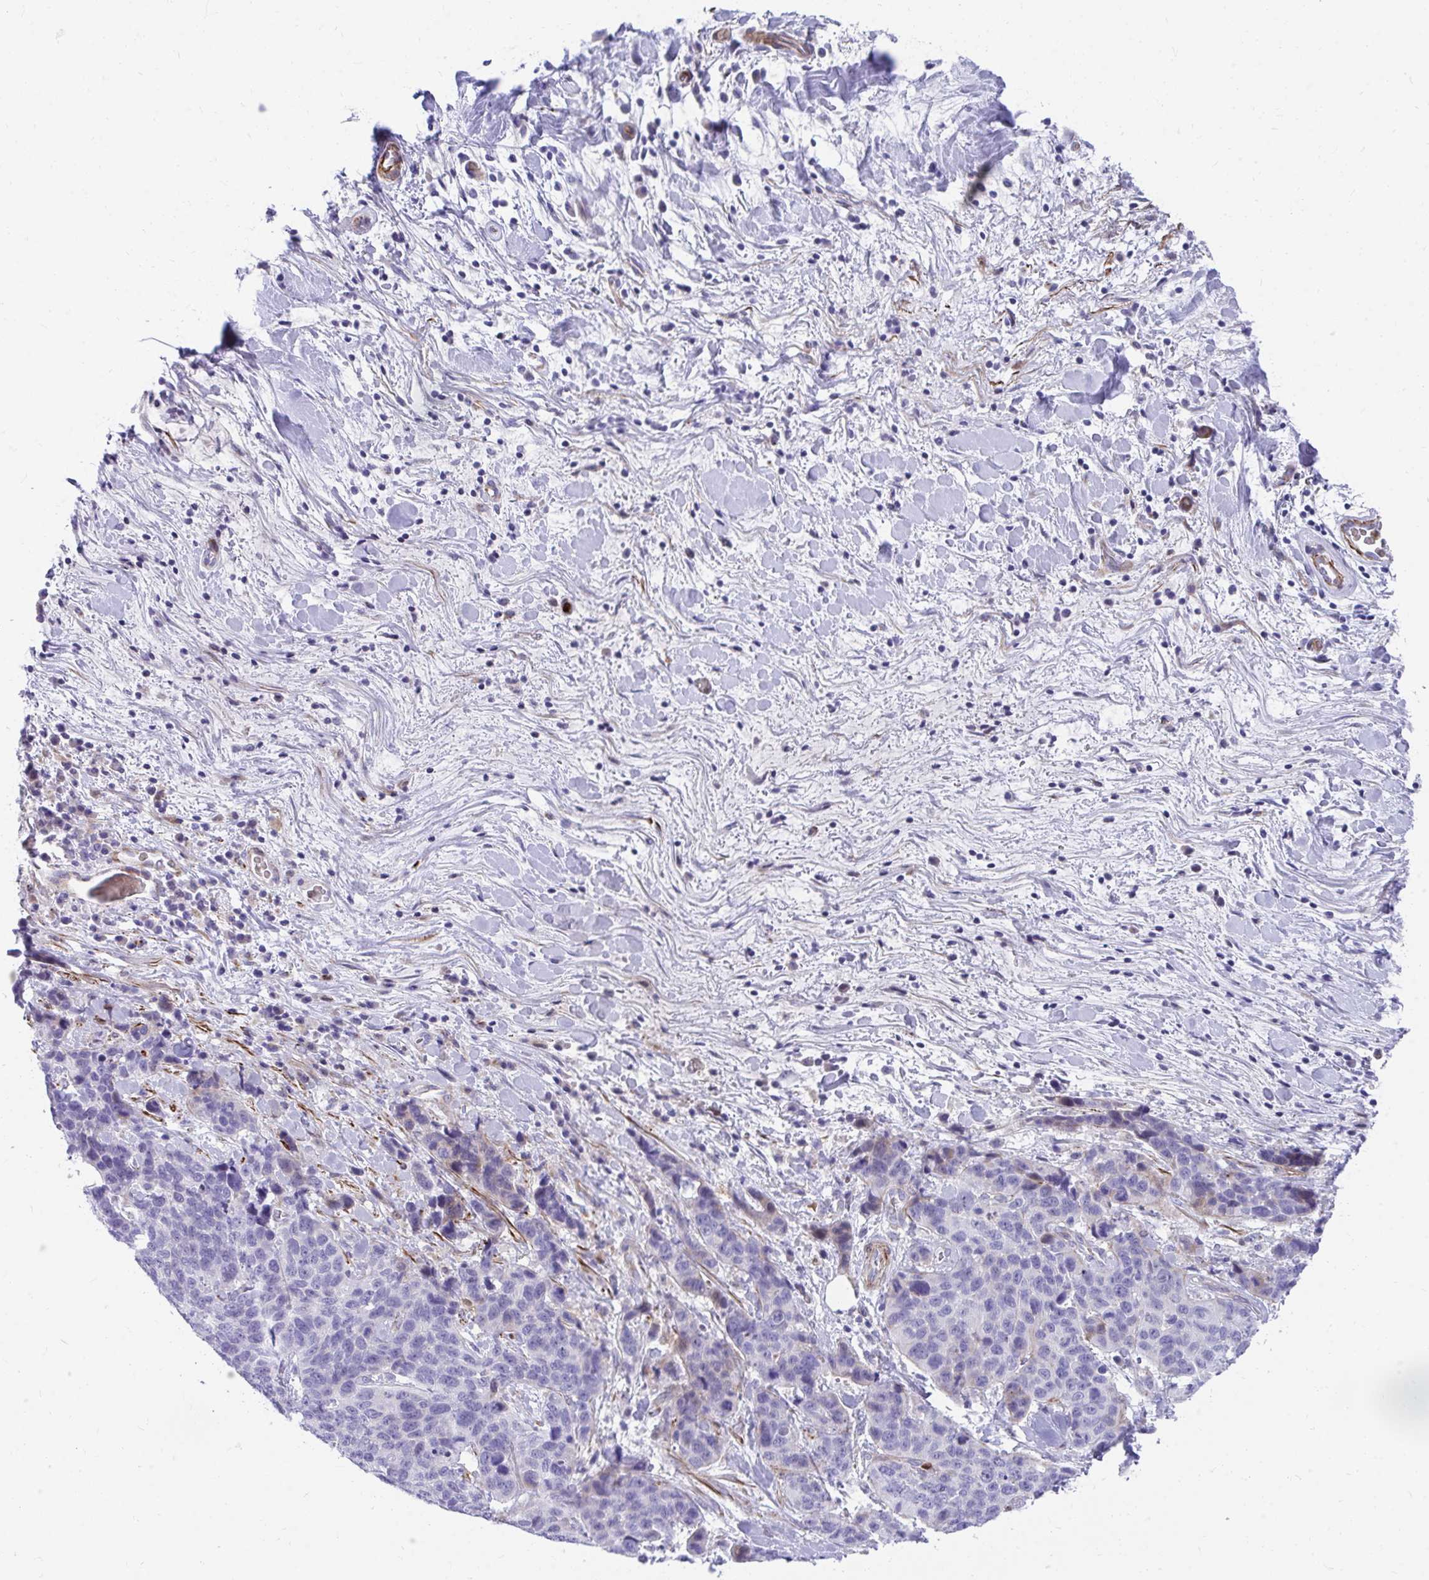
{"staining": {"intensity": "negative", "quantity": "none", "location": "none"}, "tissue": "lung cancer", "cell_type": "Tumor cells", "image_type": "cancer", "snomed": [{"axis": "morphology", "description": "Squamous cell carcinoma, NOS"}, {"axis": "topography", "description": "Lung"}], "caption": "DAB immunohistochemical staining of human squamous cell carcinoma (lung) demonstrates no significant staining in tumor cells. (Brightfield microscopy of DAB immunohistochemistry at high magnification).", "gene": "CSTB", "patient": {"sex": "male", "age": 62}}